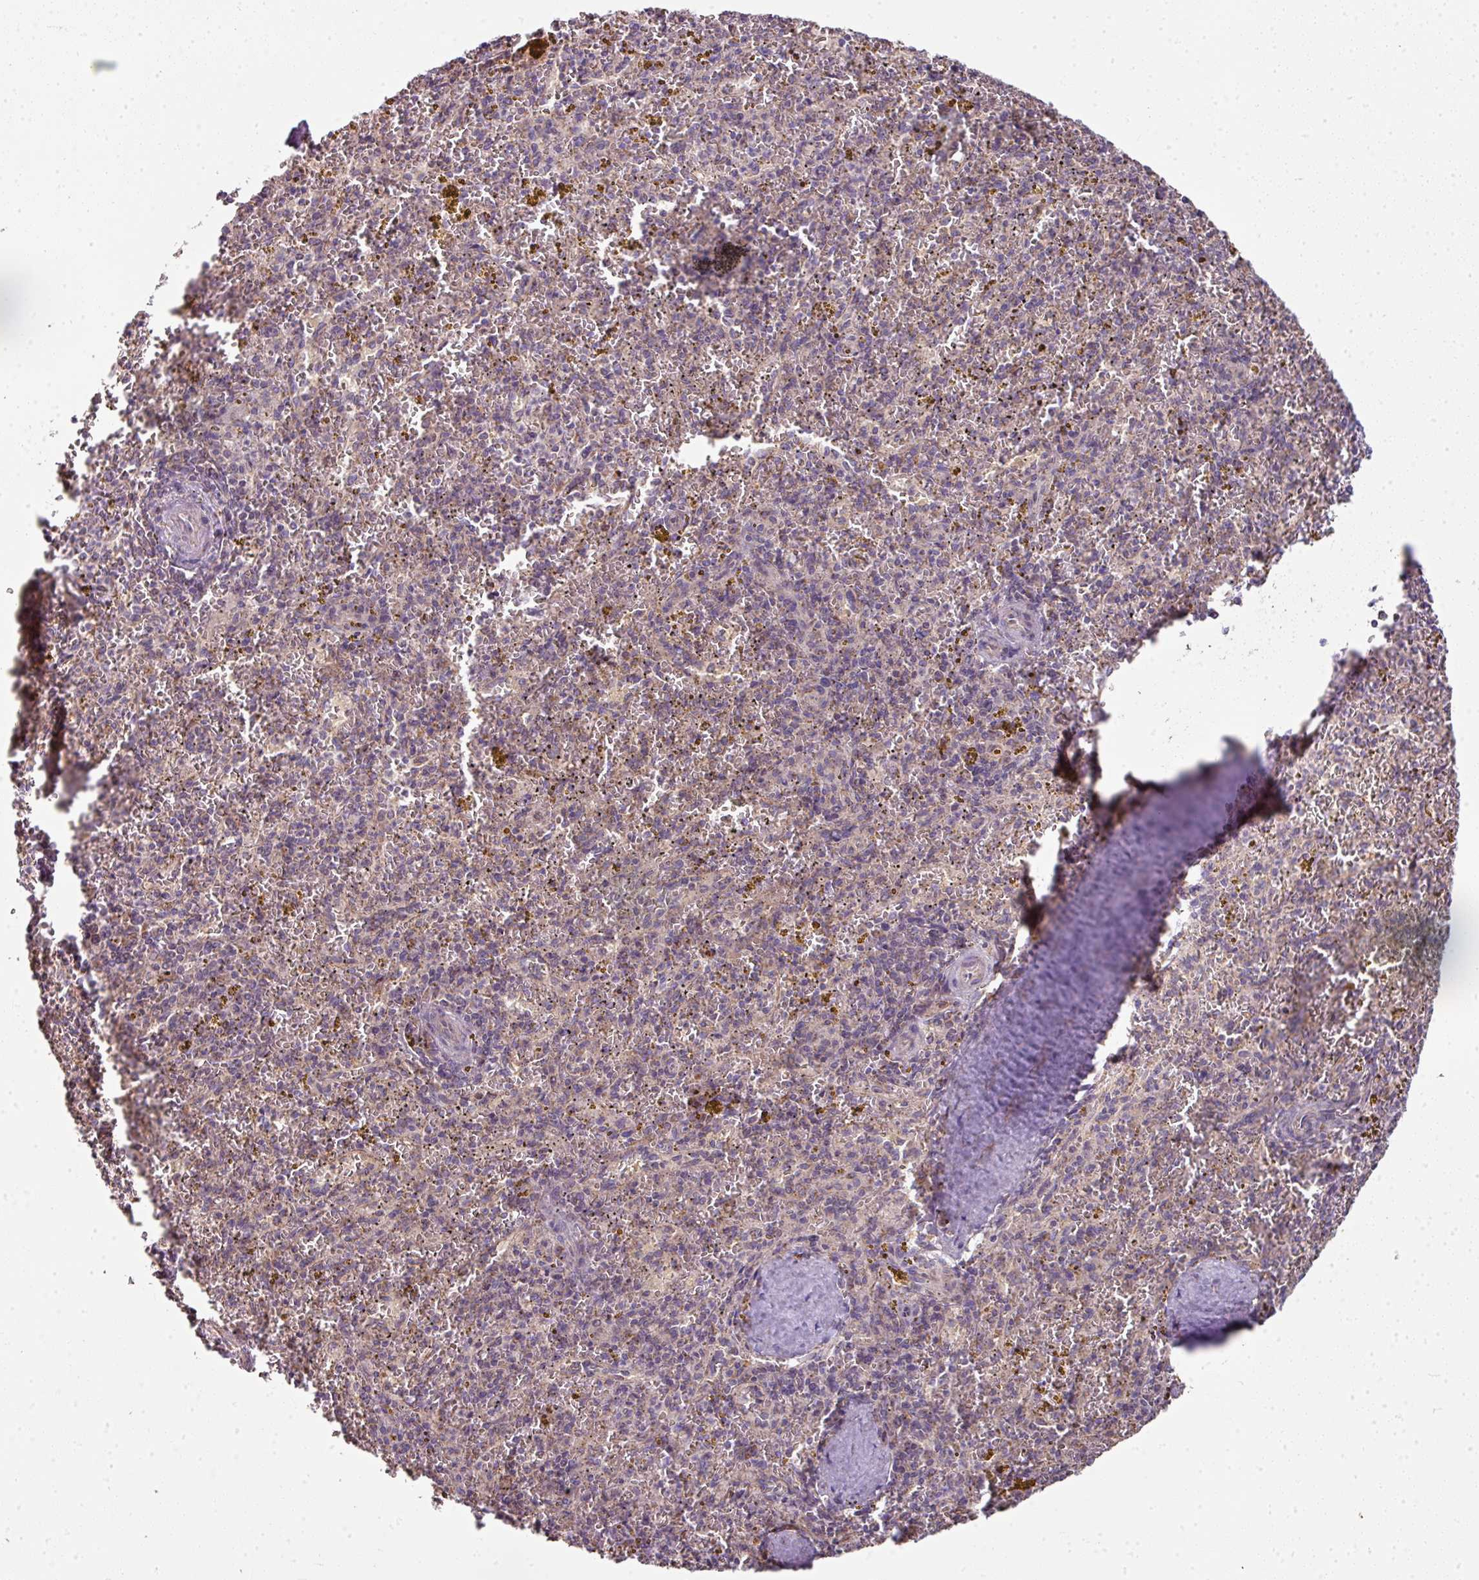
{"staining": {"intensity": "negative", "quantity": "none", "location": "none"}, "tissue": "spleen", "cell_type": "Cells in red pulp", "image_type": "normal", "snomed": [{"axis": "morphology", "description": "Normal tissue, NOS"}, {"axis": "topography", "description": "Spleen"}], "caption": "DAB immunohistochemical staining of unremarkable human spleen shows no significant positivity in cells in red pulp.", "gene": "PALS2", "patient": {"sex": "male", "age": 57}}